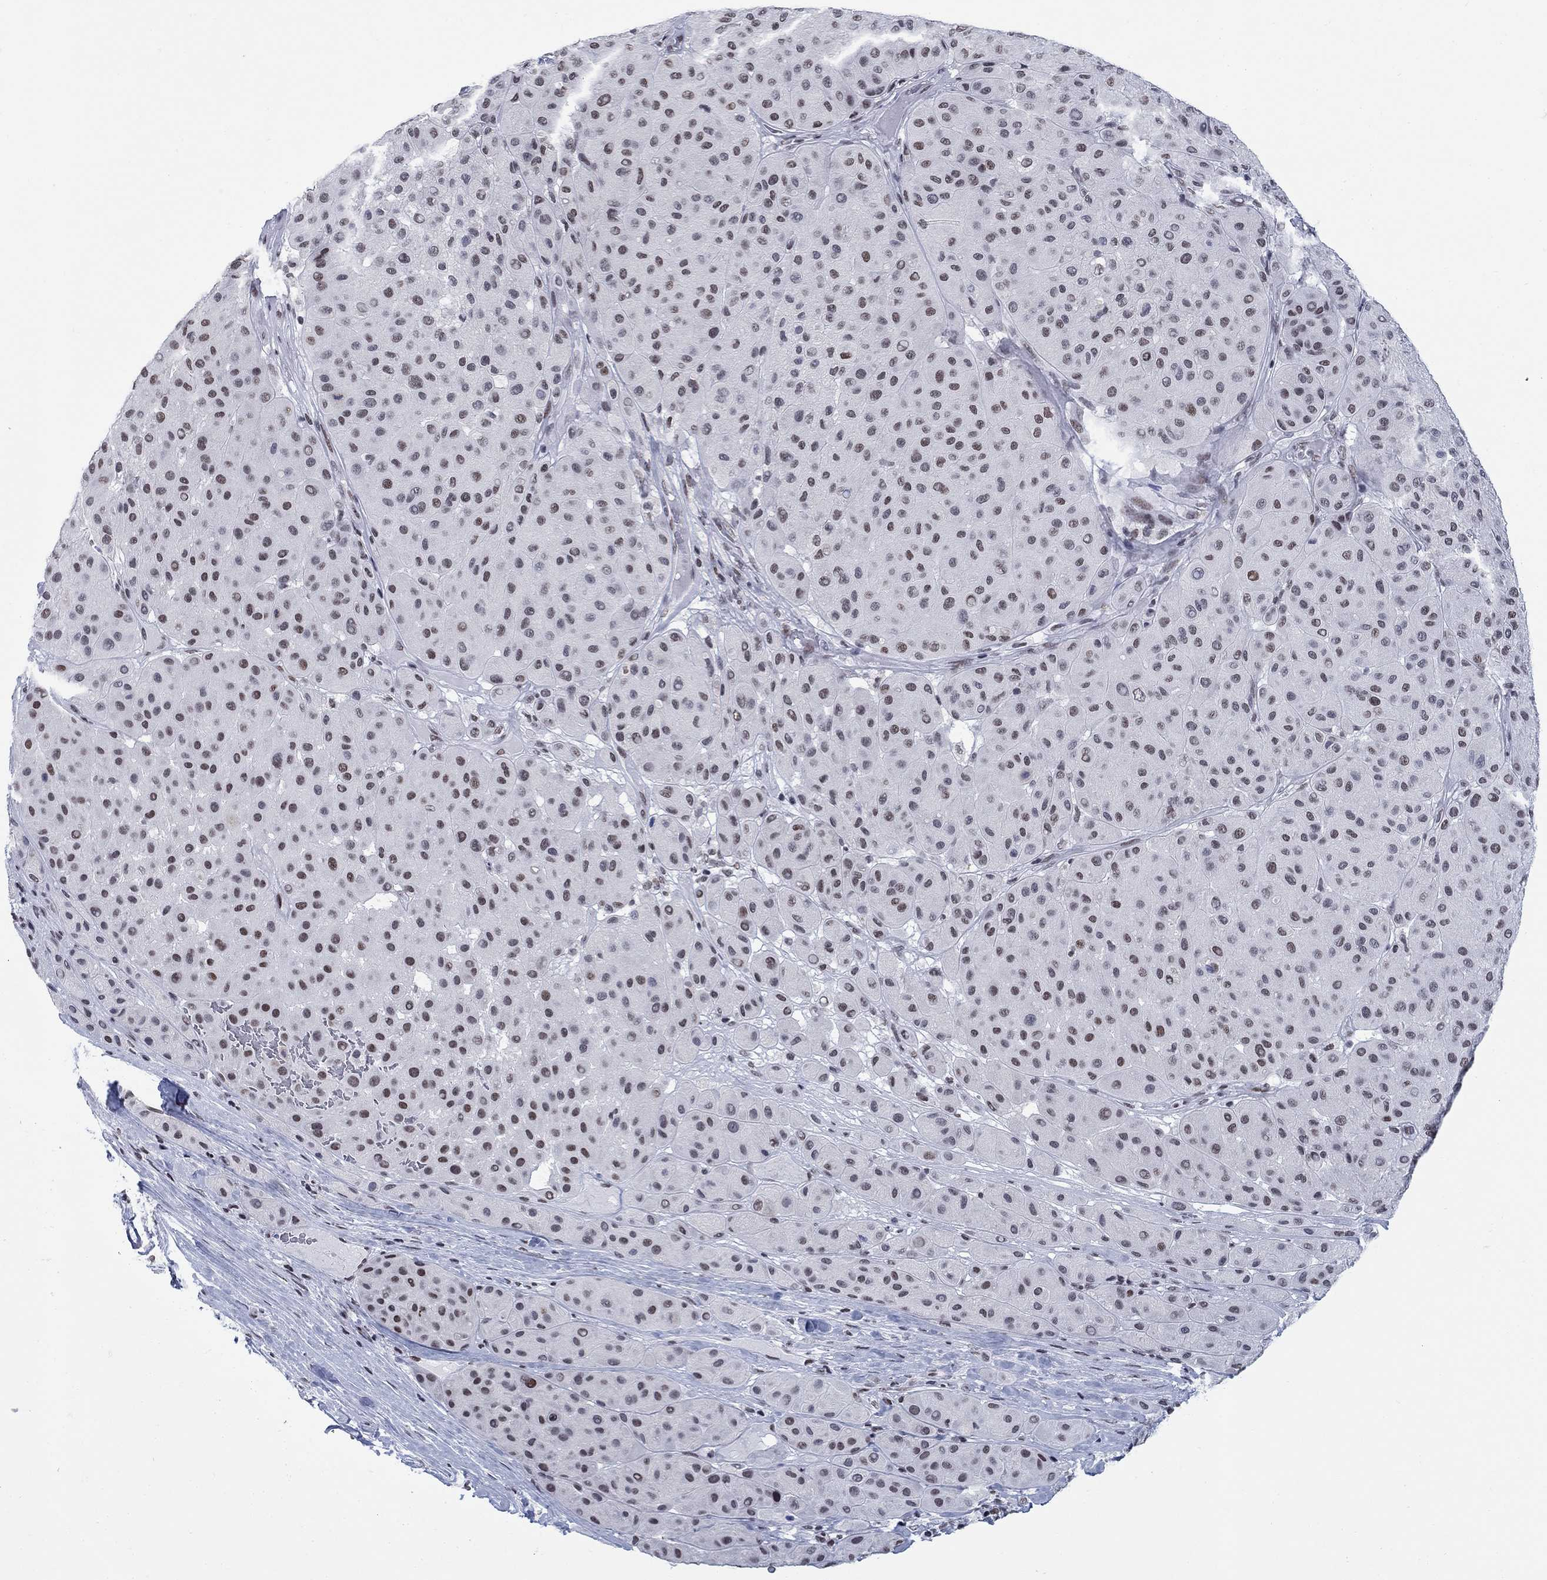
{"staining": {"intensity": "moderate", "quantity": "25%-75%", "location": "nuclear"}, "tissue": "melanoma", "cell_type": "Tumor cells", "image_type": "cancer", "snomed": [{"axis": "morphology", "description": "Malignant melanoma, Metastatic site"}, {"axis": "topography", "description": "Smooth muscle"}], "caption": "A brown stain highlights moderate nuclear positivity of a protein in human melanoma tumor cells. The protein is stained brown, and the nuclei are stained in blue (DAB IHC with brightfield microscopy, high magnification).", "gene": "NPAS3", "patient": {"sex": "male", "age": 41}}